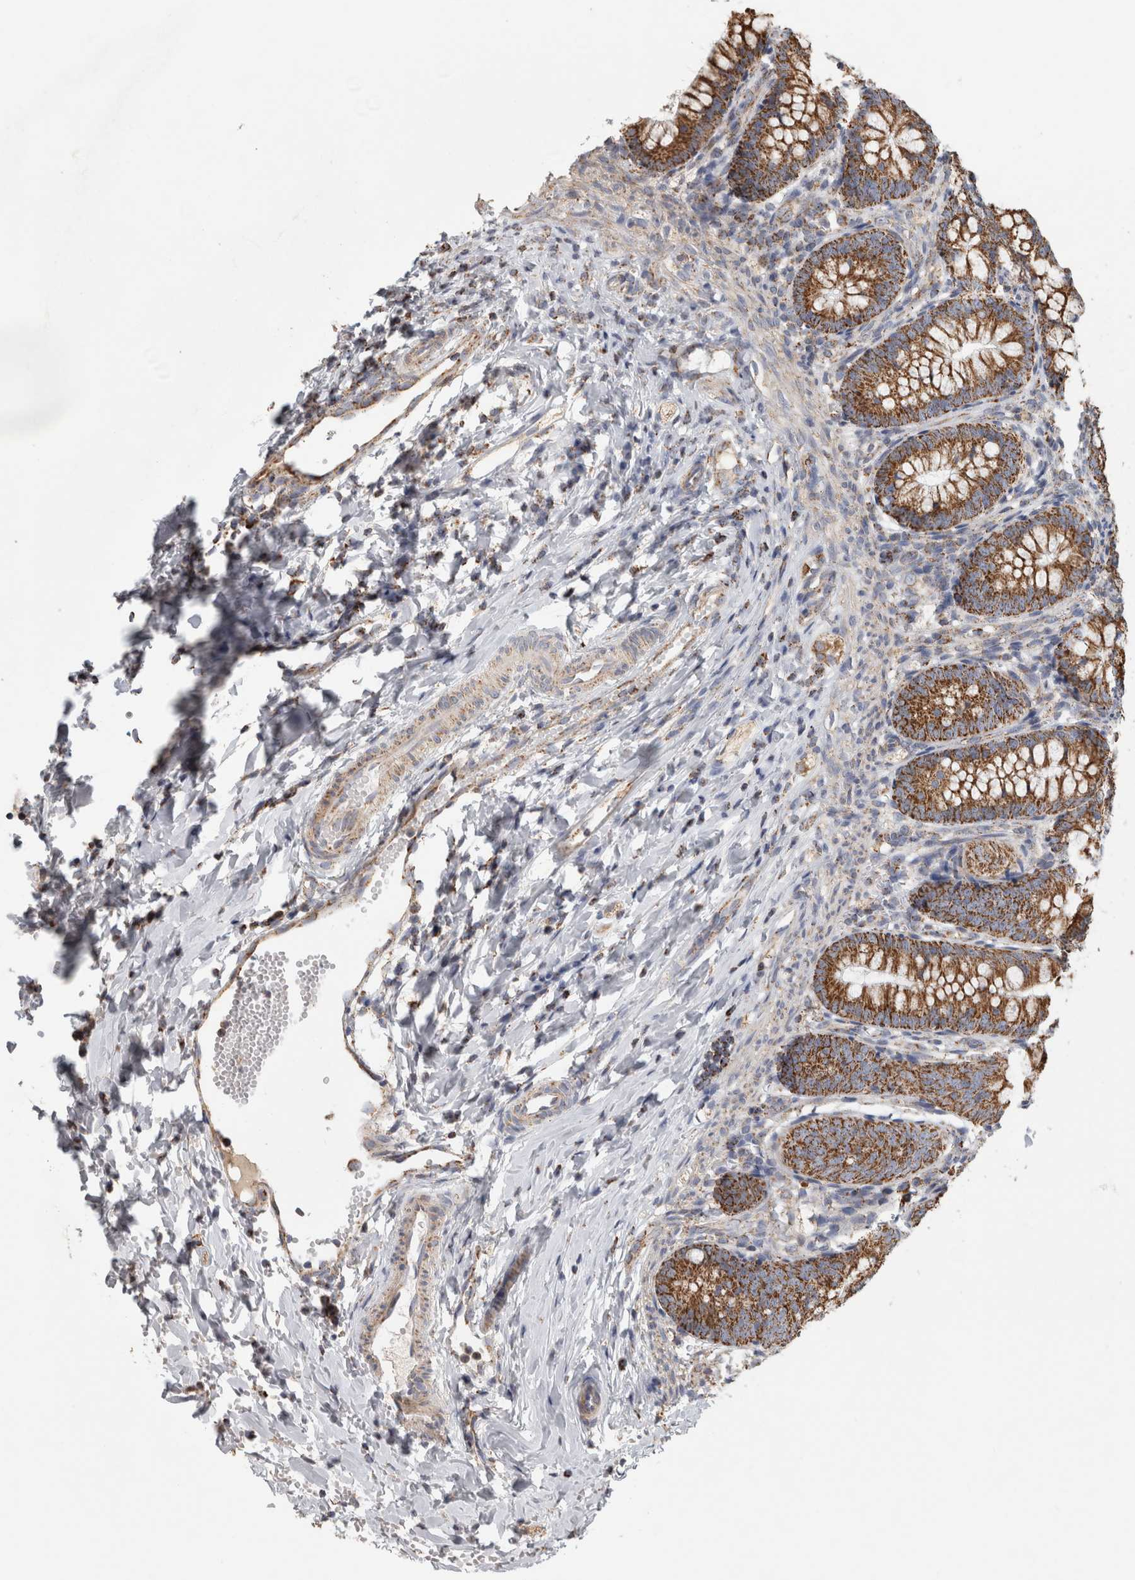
{"staining": {"intensity": "moderate", "quantity": ">75%", "location": "cytoplasmic/membranous"}, "tissue": "appendix", "cell_type": "Glandular cells", "image_type": "normal", "snomed": [{"axis": "morphology", "description": "Normal tissue, NOS"}, {"axis": "topography", "description": "Appendix"}], "caption": "Glandular cells reveal medium levels of moderate cytoplasmic/membranous expression in about >75% of cells in normal human appendix.", "gene": "ST8SIA1", "patient": {"sex": "male", "age": 1}}